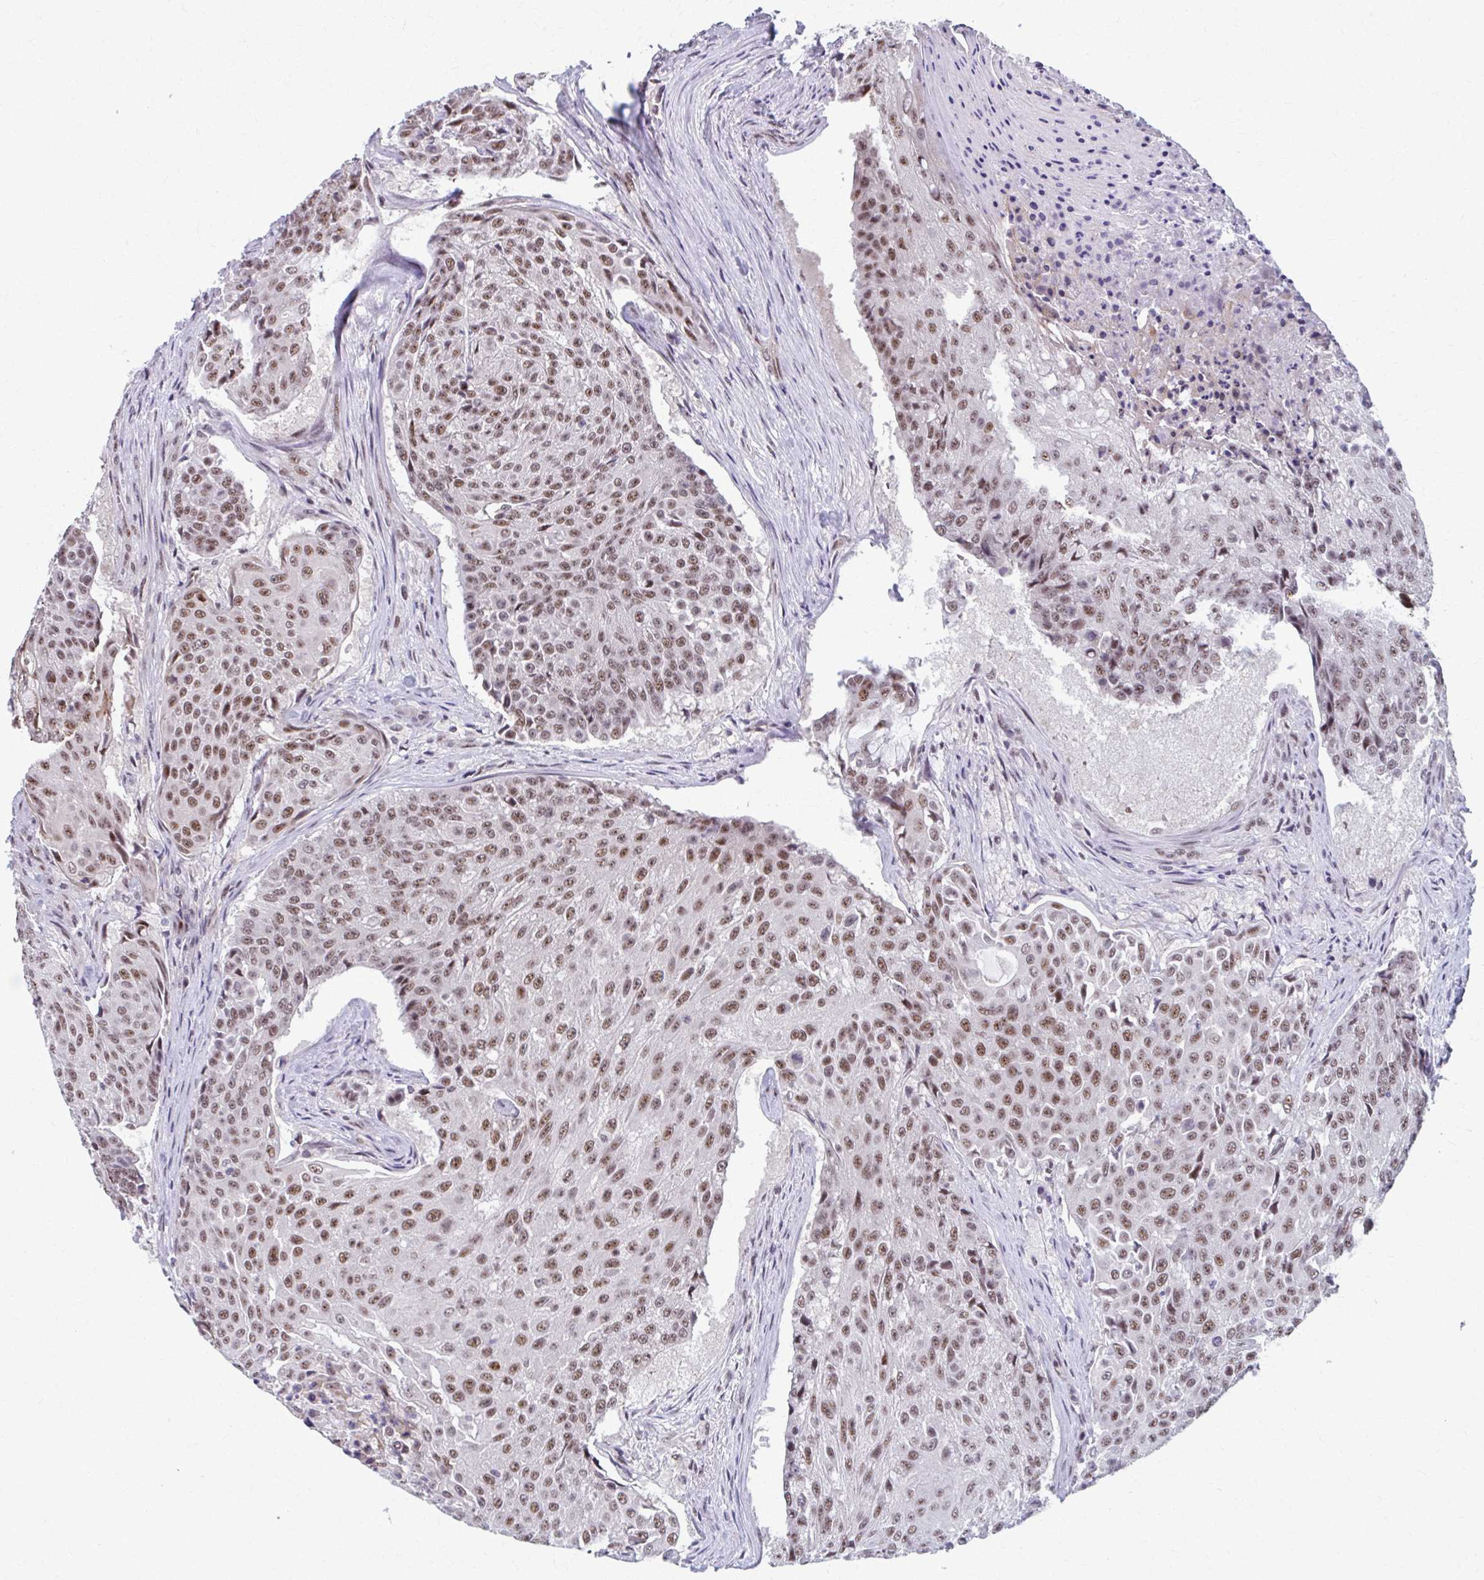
{"staining": {"intensity": "moderate", "quantity": ">75%", "location": "nuclear"}, "tissue": "urothelial cancer", "cell_type": "Tumor cells", "image_type": "cancer", "snomed": [{"axis": "morphology", "description": "Urothelial carcinoma, High grade"}, {"axis": "topography", "description": "Urinary bladder"}], "caption": "Urothelial cancer tissue demonstrates moderate nuclear positivity in about >75% of tumor cells, visualized by immunohistochemistry.", "gene": "SETBP1", "patient": {"sex": "female", "age": 63}}